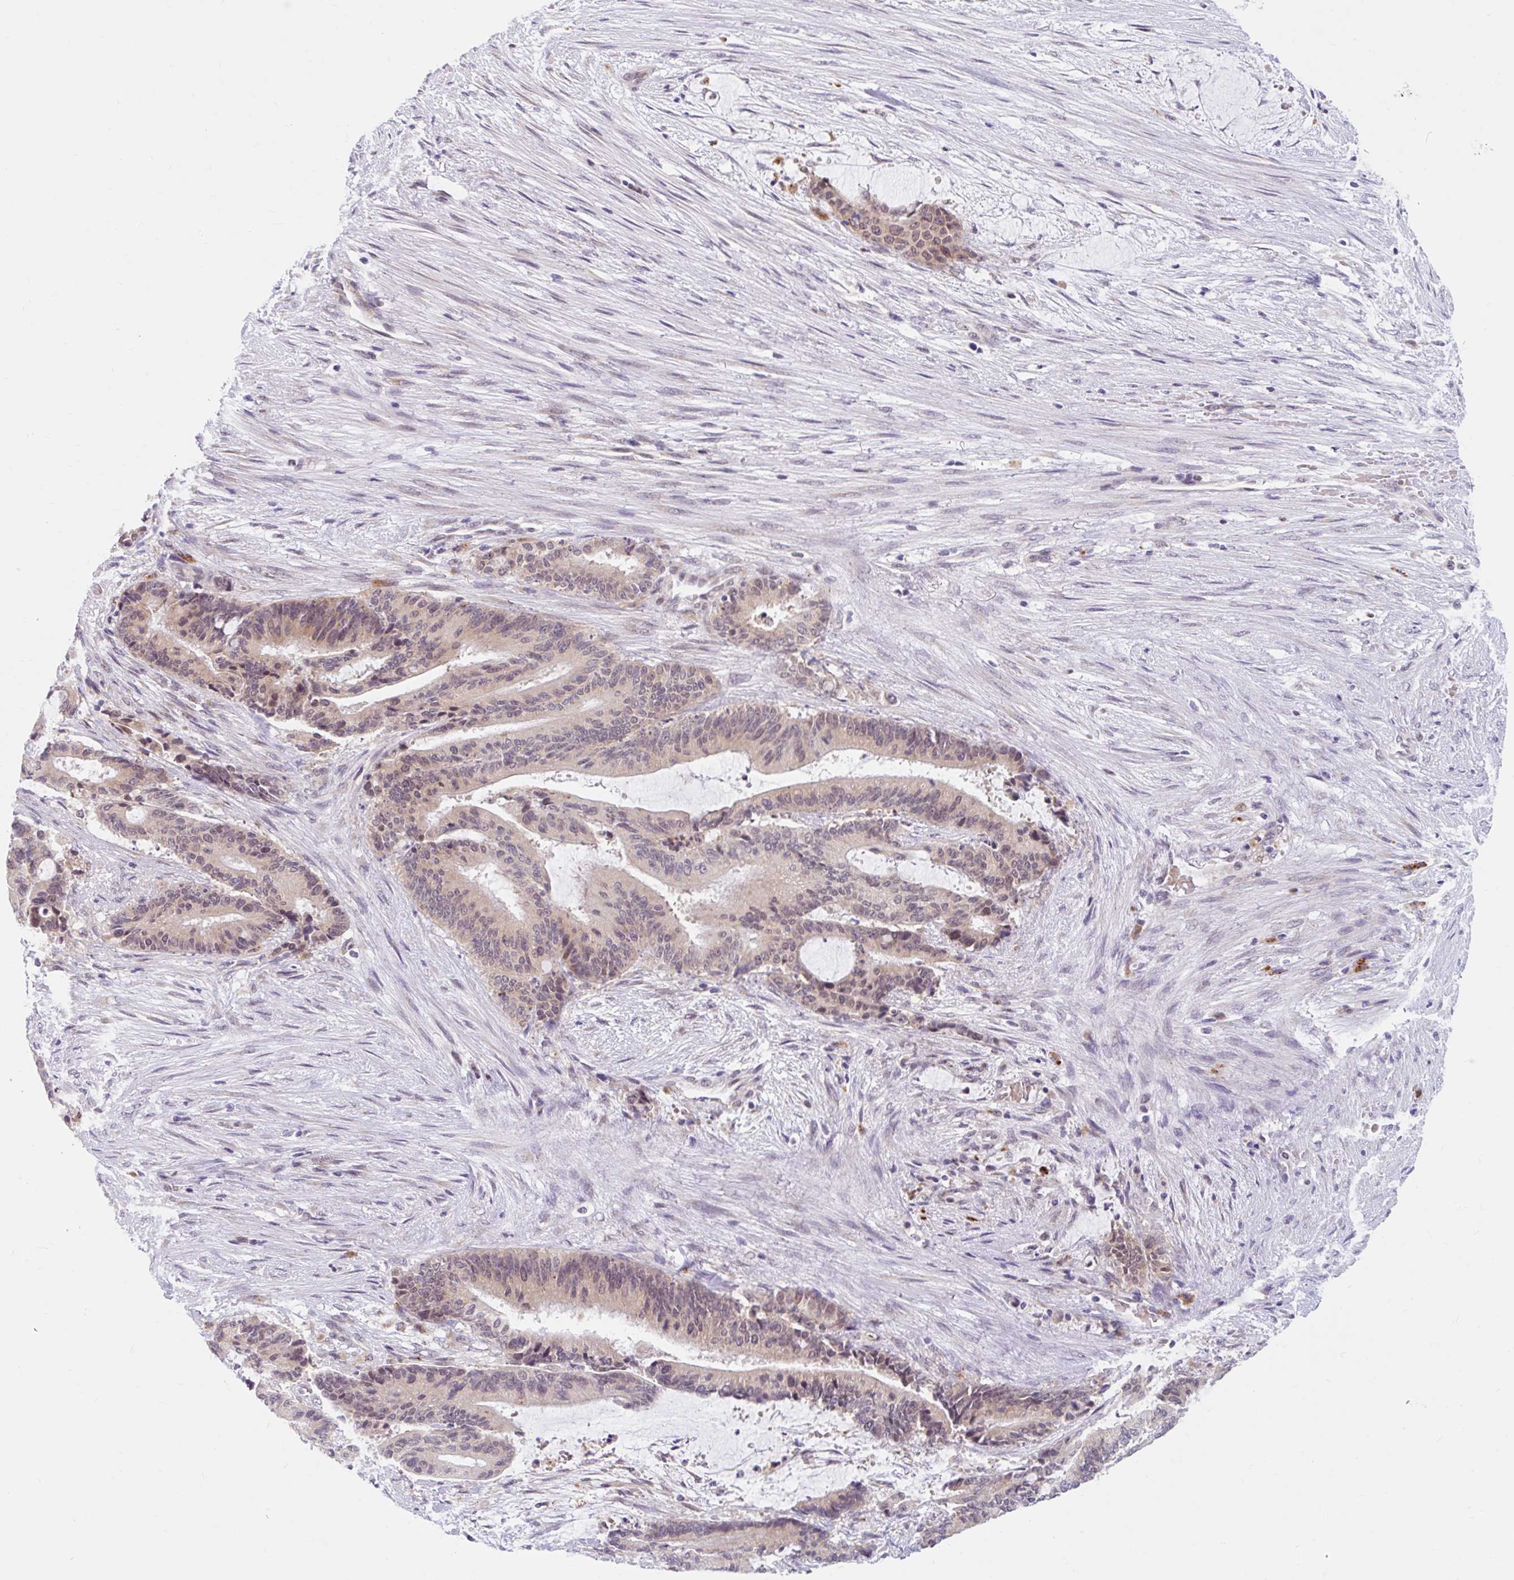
{"staining": {"intensity": "weak", "quantity": ">75%", "location": "cytoplasmic/membranous"}, "tissue": "liver cancer", "cell_type": "Tumor cells", "image_type": "cancer", "snomed": [{"axis": "morphology", "description": "Normal tissue, NOS"}, {"axis": "morphology", "description": "Cholangiocarcinoma"}, {"axis": "topography", "description": "Liver"}, {"axis": "topography", "description": "Peripheral nerve tissue"}], "caption": "DAB immunohistochemical staining of human liver cancer demonstrates weak cytoplasmic/membranous protein positivity in approximately >75% of tumor cells.", "gene": "SRSF10", "patient": {"sex": "female", "age": 73}}